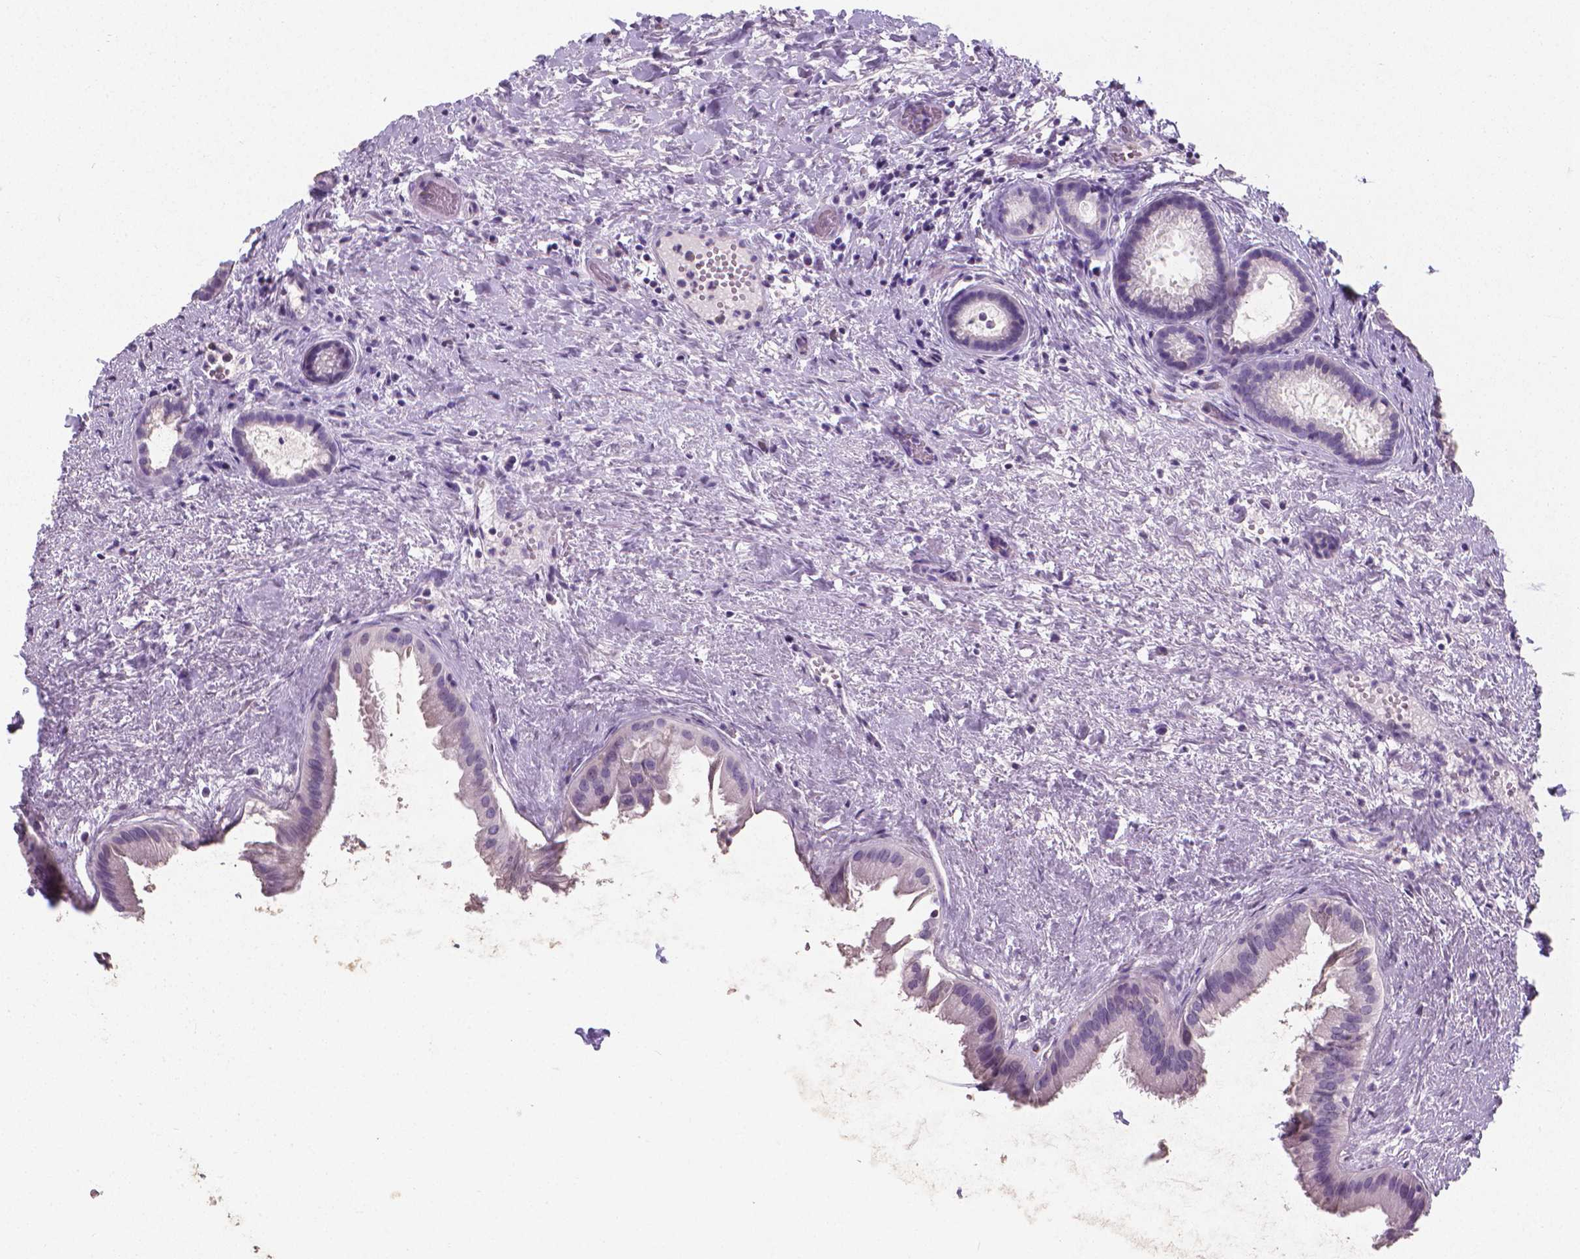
{"staining": {"intensity": "weak", "quantity": "<25%", "location": "cytoplasmic/membranous"}, "tissue": "gallbladder", "cell_type": "Glandular cells", "image_type": "normal", "snomed": [{"axis": "morphology", "description": "Normal tissue, NOS"}, {"axis": "topography", "description": "Gallbladder"}], "caption": "High power microscopy micrograph of an immunohistochemistry histopathology image of unremarkable gallbladder, revealing no significant staining in glandular cells.", "gene": "XPNPEP2", "patient": {"sex": "male", "age": 70}}